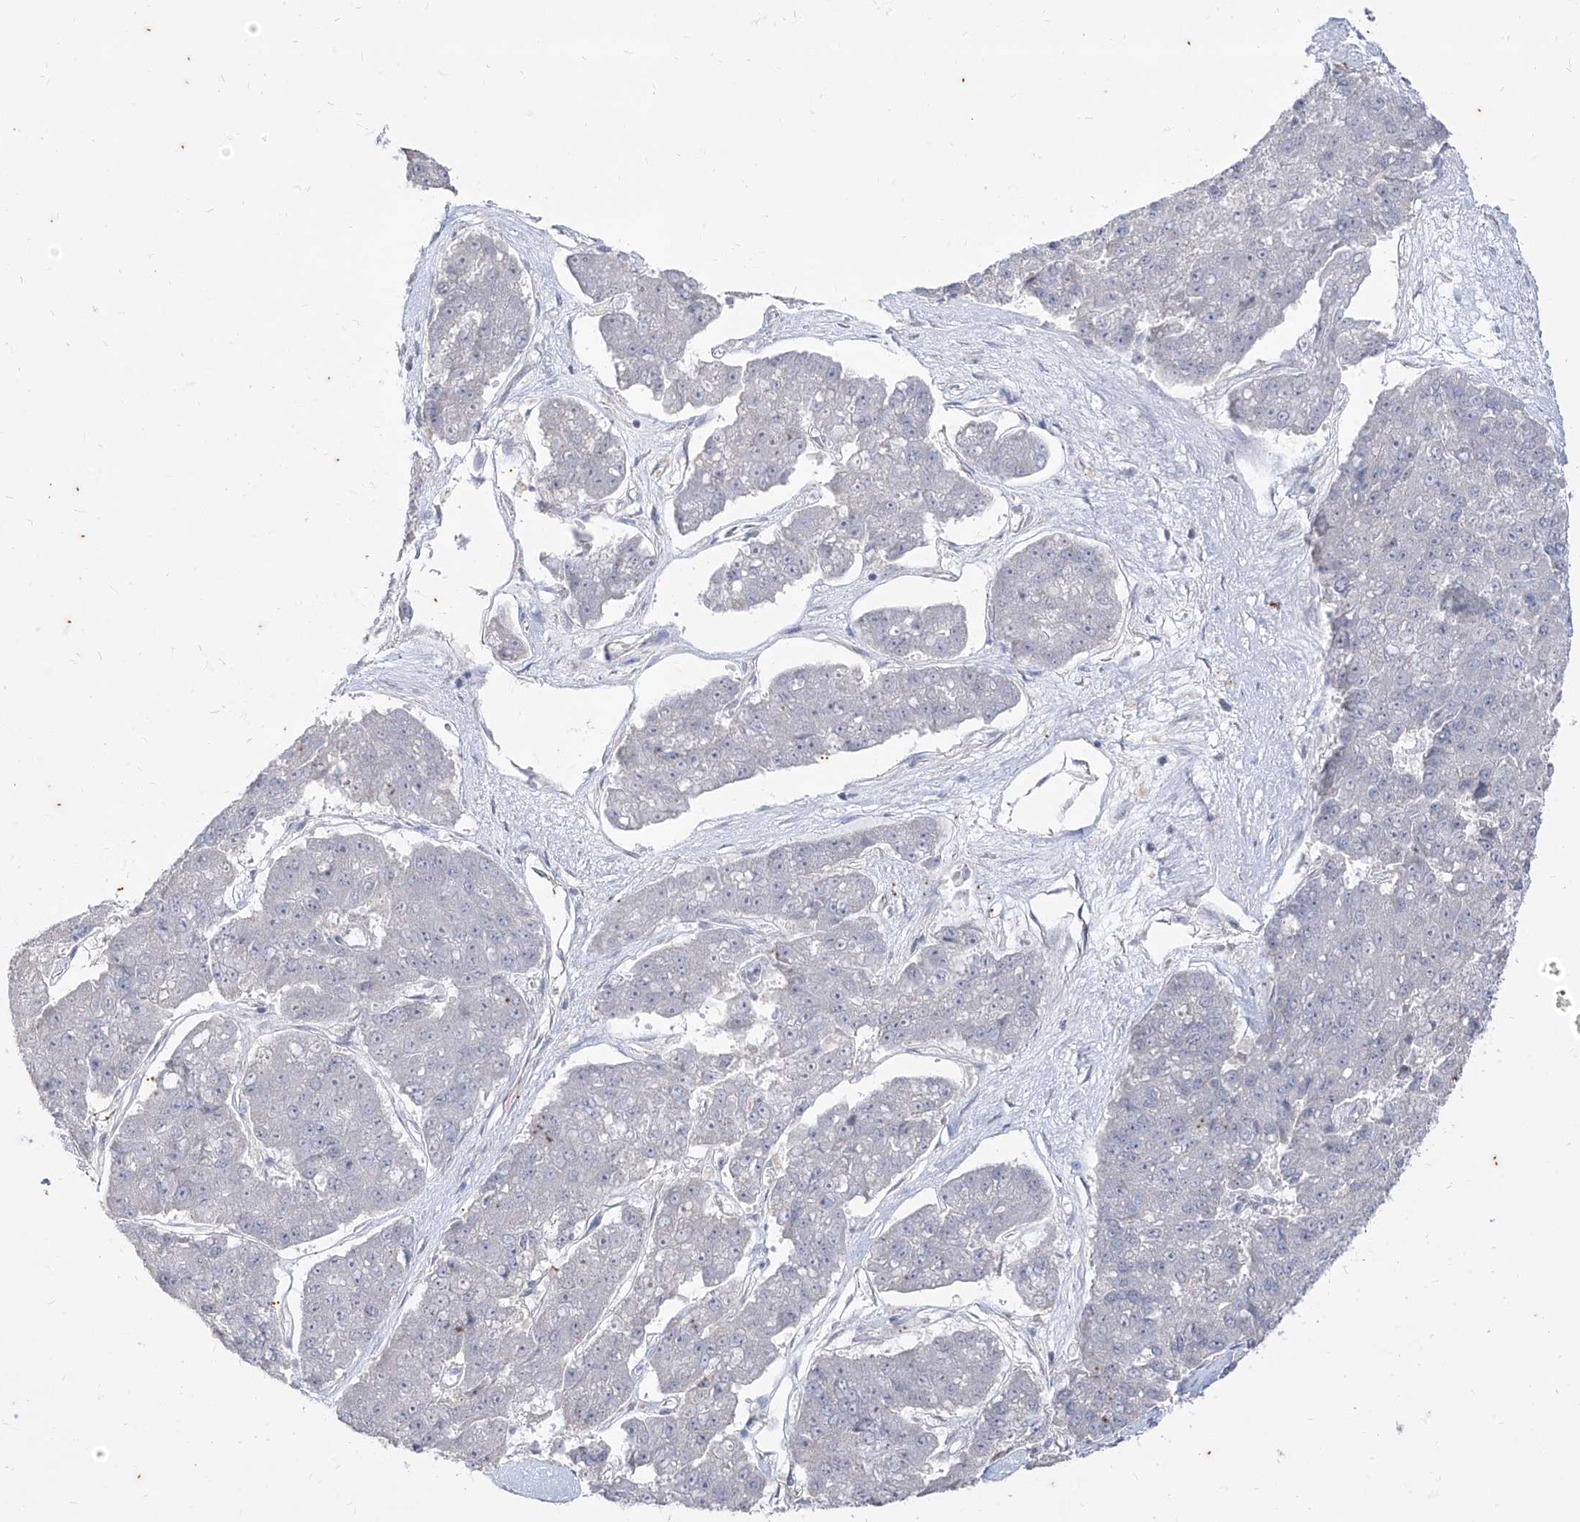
{"staining": {"intensity": "negative", "quantity": "none", "location": "none"}, "tissue": "pancreatic cancer", "cell_type": "Tumor cells", "image_type": "cancer", "snomed": [{"axis": "morphology", "description": "Adenocarcinoma, NOS"}, {"axis": "topography", "description": "Pancreas"}], "caption": "Adenocarcinoma (pancreatic) was stained to show a protein in brown. There is no significant staining in tumor cells.", "gene": "PHF20L1", "patient": {"sex": "male", "age": 50}}